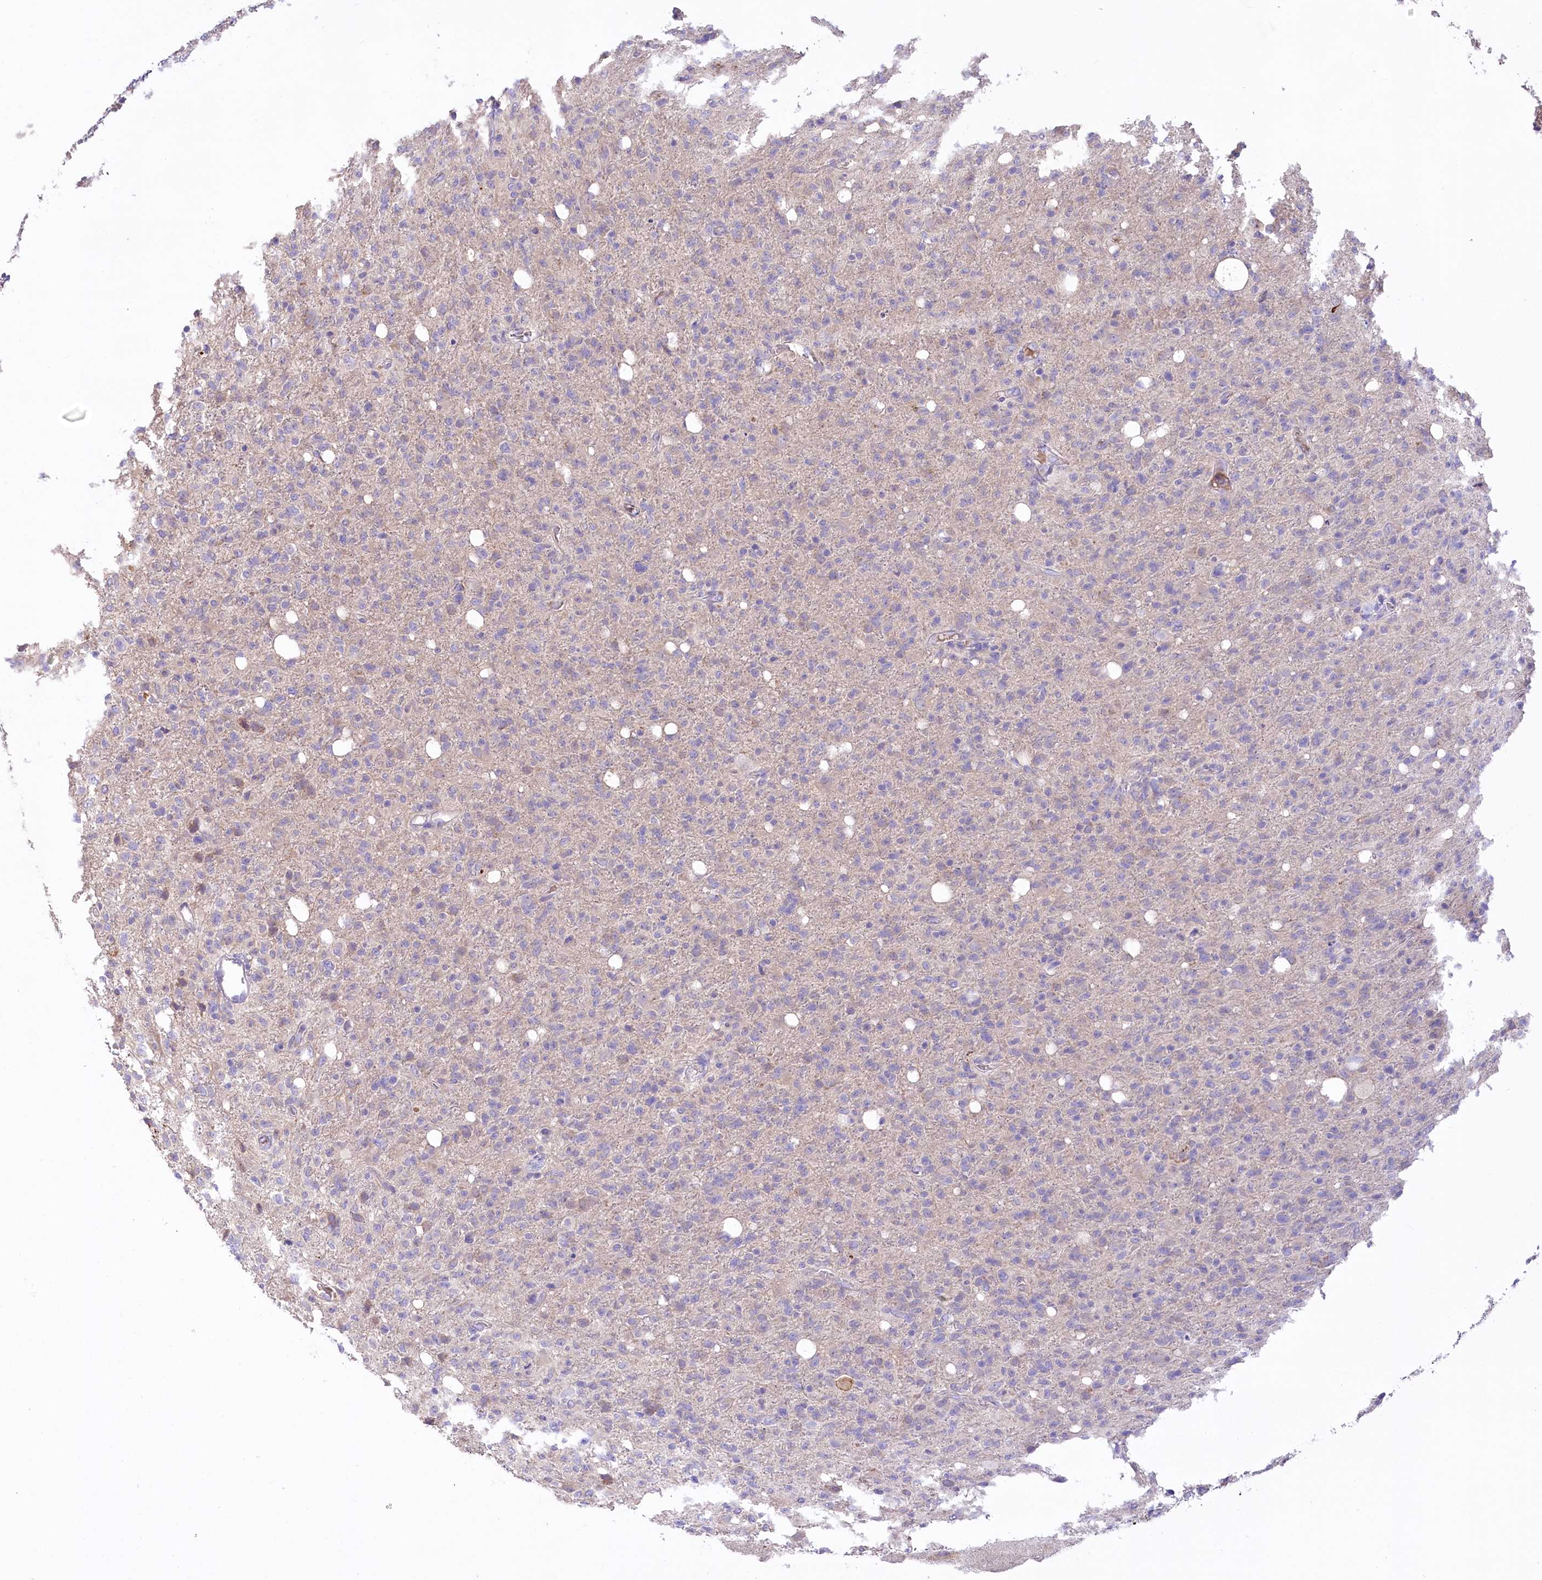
{"staining": {"intensity": "negative", "quantity": "none", "location": "none"}, "tissue": "glioma", "cell_type": "Tumor cells", "image_type": "cancer", "snomed": [{"axis": "morphology", "description": "Glioma, malignant, High grade"}, {"axis": "topography", "description": "Brain"}], "caption": "A photomicrograph of human malignant glioma (high-grade) is negative for staining in tumor cells.", "gene": "PBLD", "patient": {"sex": "female", "age": 57}}